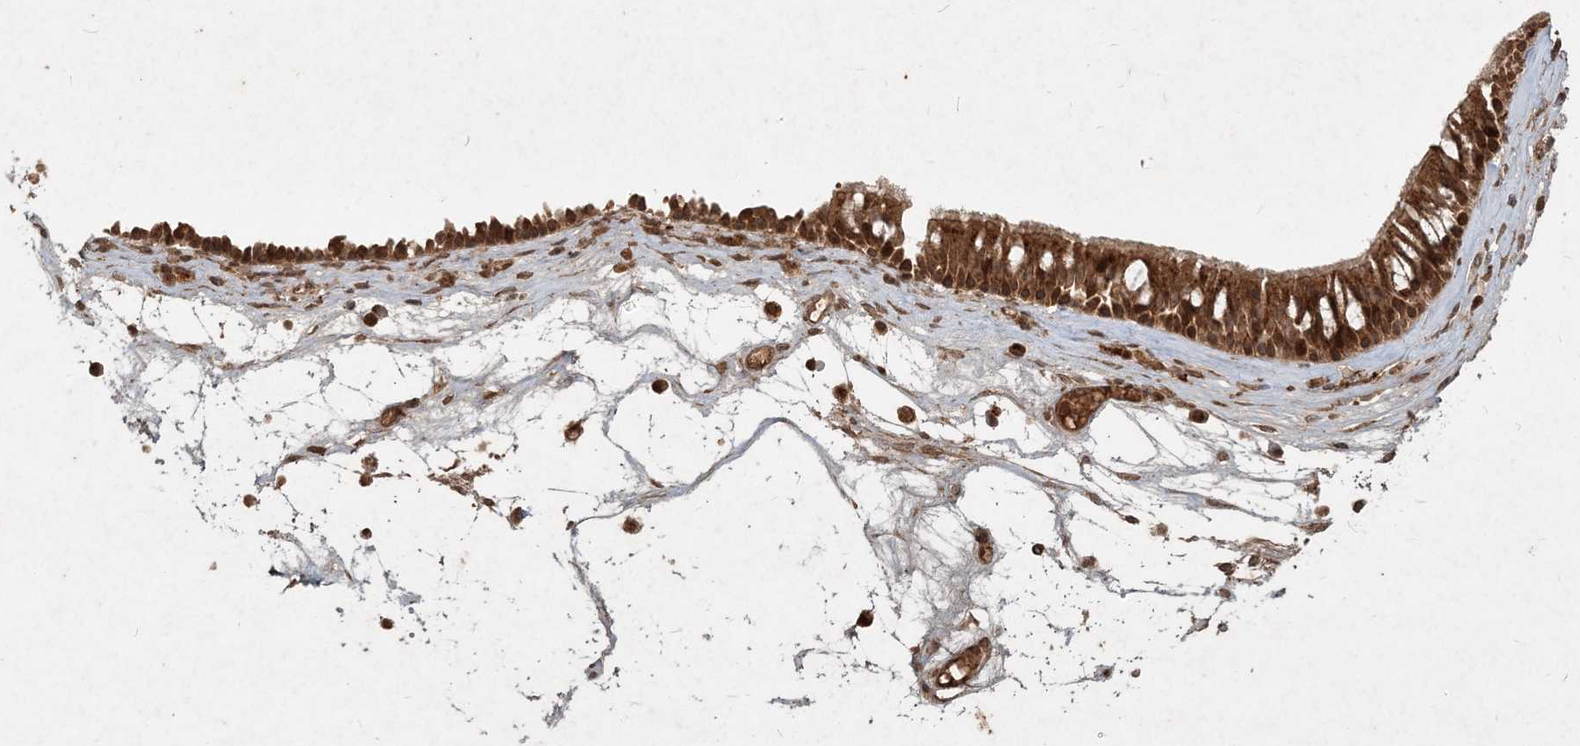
{"staining": {"intensity": "strong", "quantity": ">75%", "location": "cytoplasmic/membranous,nuclear"}, "tissue": "nasopharynx", "cell_type": "Respiratory epithelial cells", "image_type": "normal", "snomed": [{"axis": "morphology", "description": "Normal tissue, NOS"}, {"axis": "morphology", "description": "Inflammation, NOS"}, {"axis": "morphology", "description": "Malignant melanoma, Metastatic site"}, {"axis": "topography", "description": "Nasopharynx"}], "caption": "This histopathology image exhibits normal nasopharynx stained with immunohistochemistry to label a protein in brown. The cytoplasmic/membranous,nuclear of respiratory epithelial cells show strong positivity for the protein. Nuclei are counter-stained blue.", "gene": "NARS1", "patient": {"sex": "male", "age": 70}}